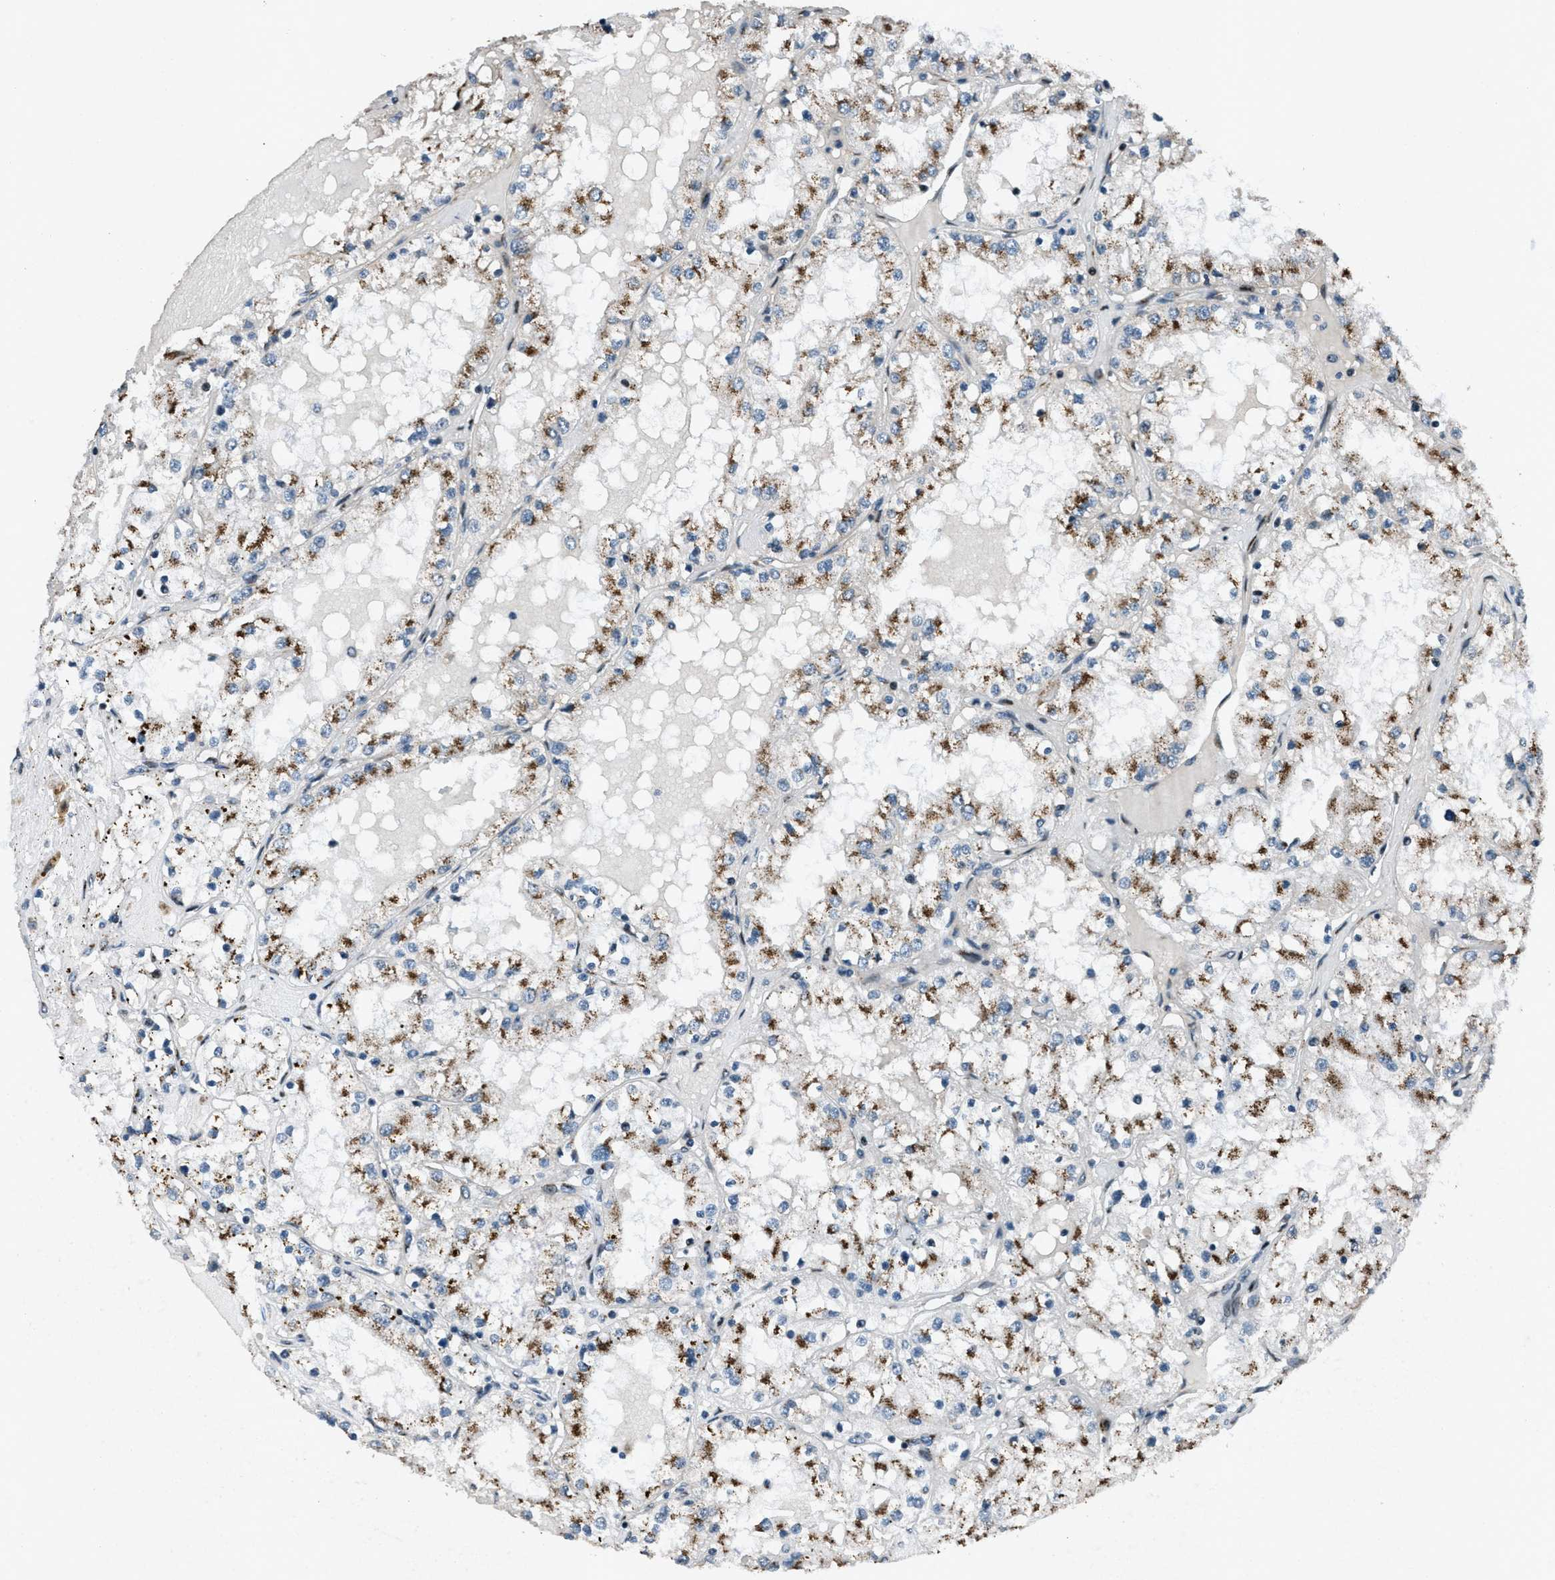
{"staining": {"intensity": "moderate", "quantity": ">75%", "location": "cytoplasmic/membranous"}, "tissue": "renal cancer", "cell_type": "Tumor cells", "image_type": "cancer", "snomed": [{"axis": "morphology", "description": "Adenocarcinoma, NOS"}, {"axis": "topography", "description": "Kidney"}], "caption": "Renal cancer stained for a protein (brown) demonstrates moderate cytoplasmic/membranous positive staining in about >75% of tumor cells.", "gene": "GPC6", "patient": {"sex": "male", "age": 68}}